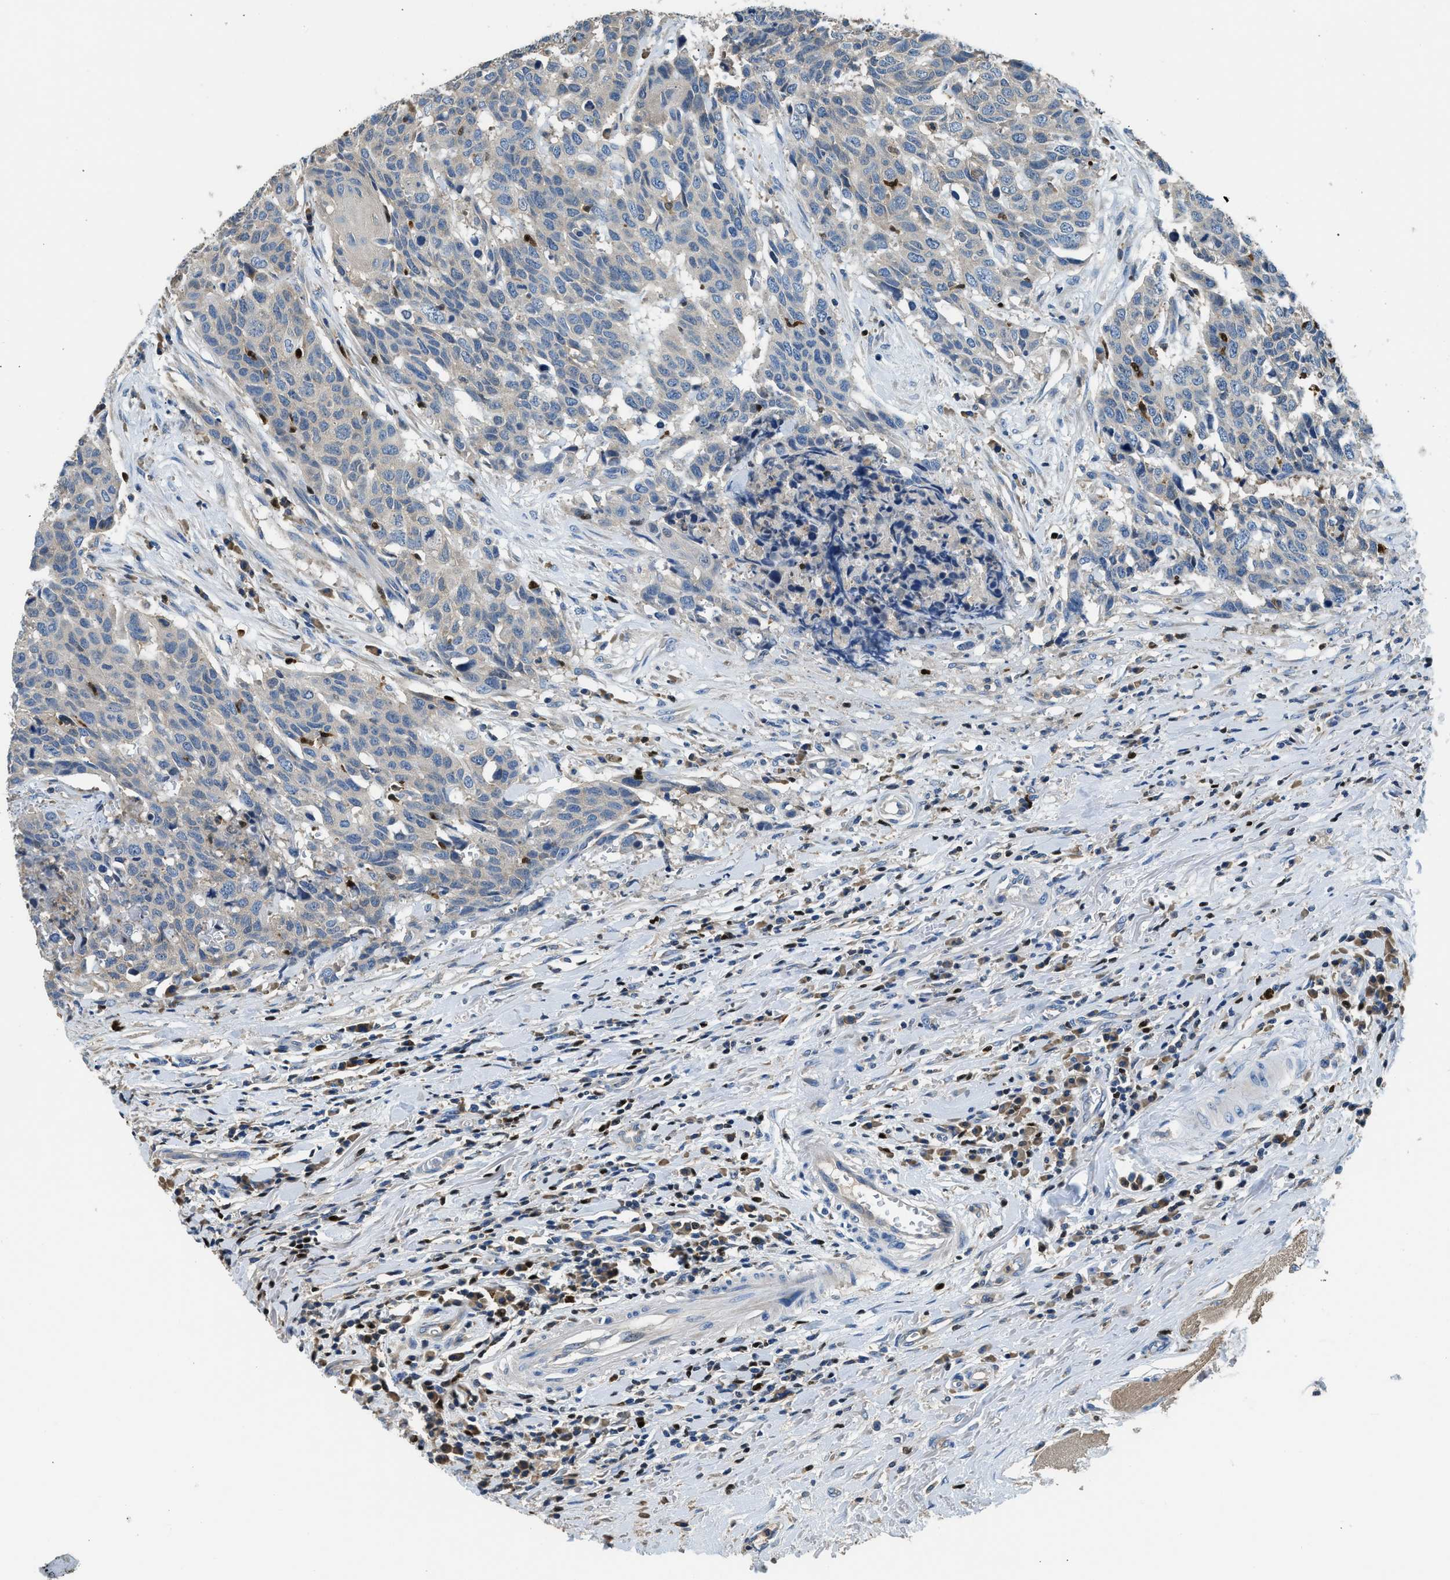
{"staining": {"intensity": "negative", "quantity": "none", "location": "none"}, "tissue": "head and neck cancer", "cell_type": "Tumor cells", "image_type": "cancer", "snomed": [{"axis": "morphology", "description": "Squamous cell carcinoma, NOS"}, {"axis": "topography", "description": "Head-Neck"}], "caption": "There is no significant positivity in tumor cells of head and neck cancer.", "gene": "TOX", "patient": {"sex": "male", "age": 66}}